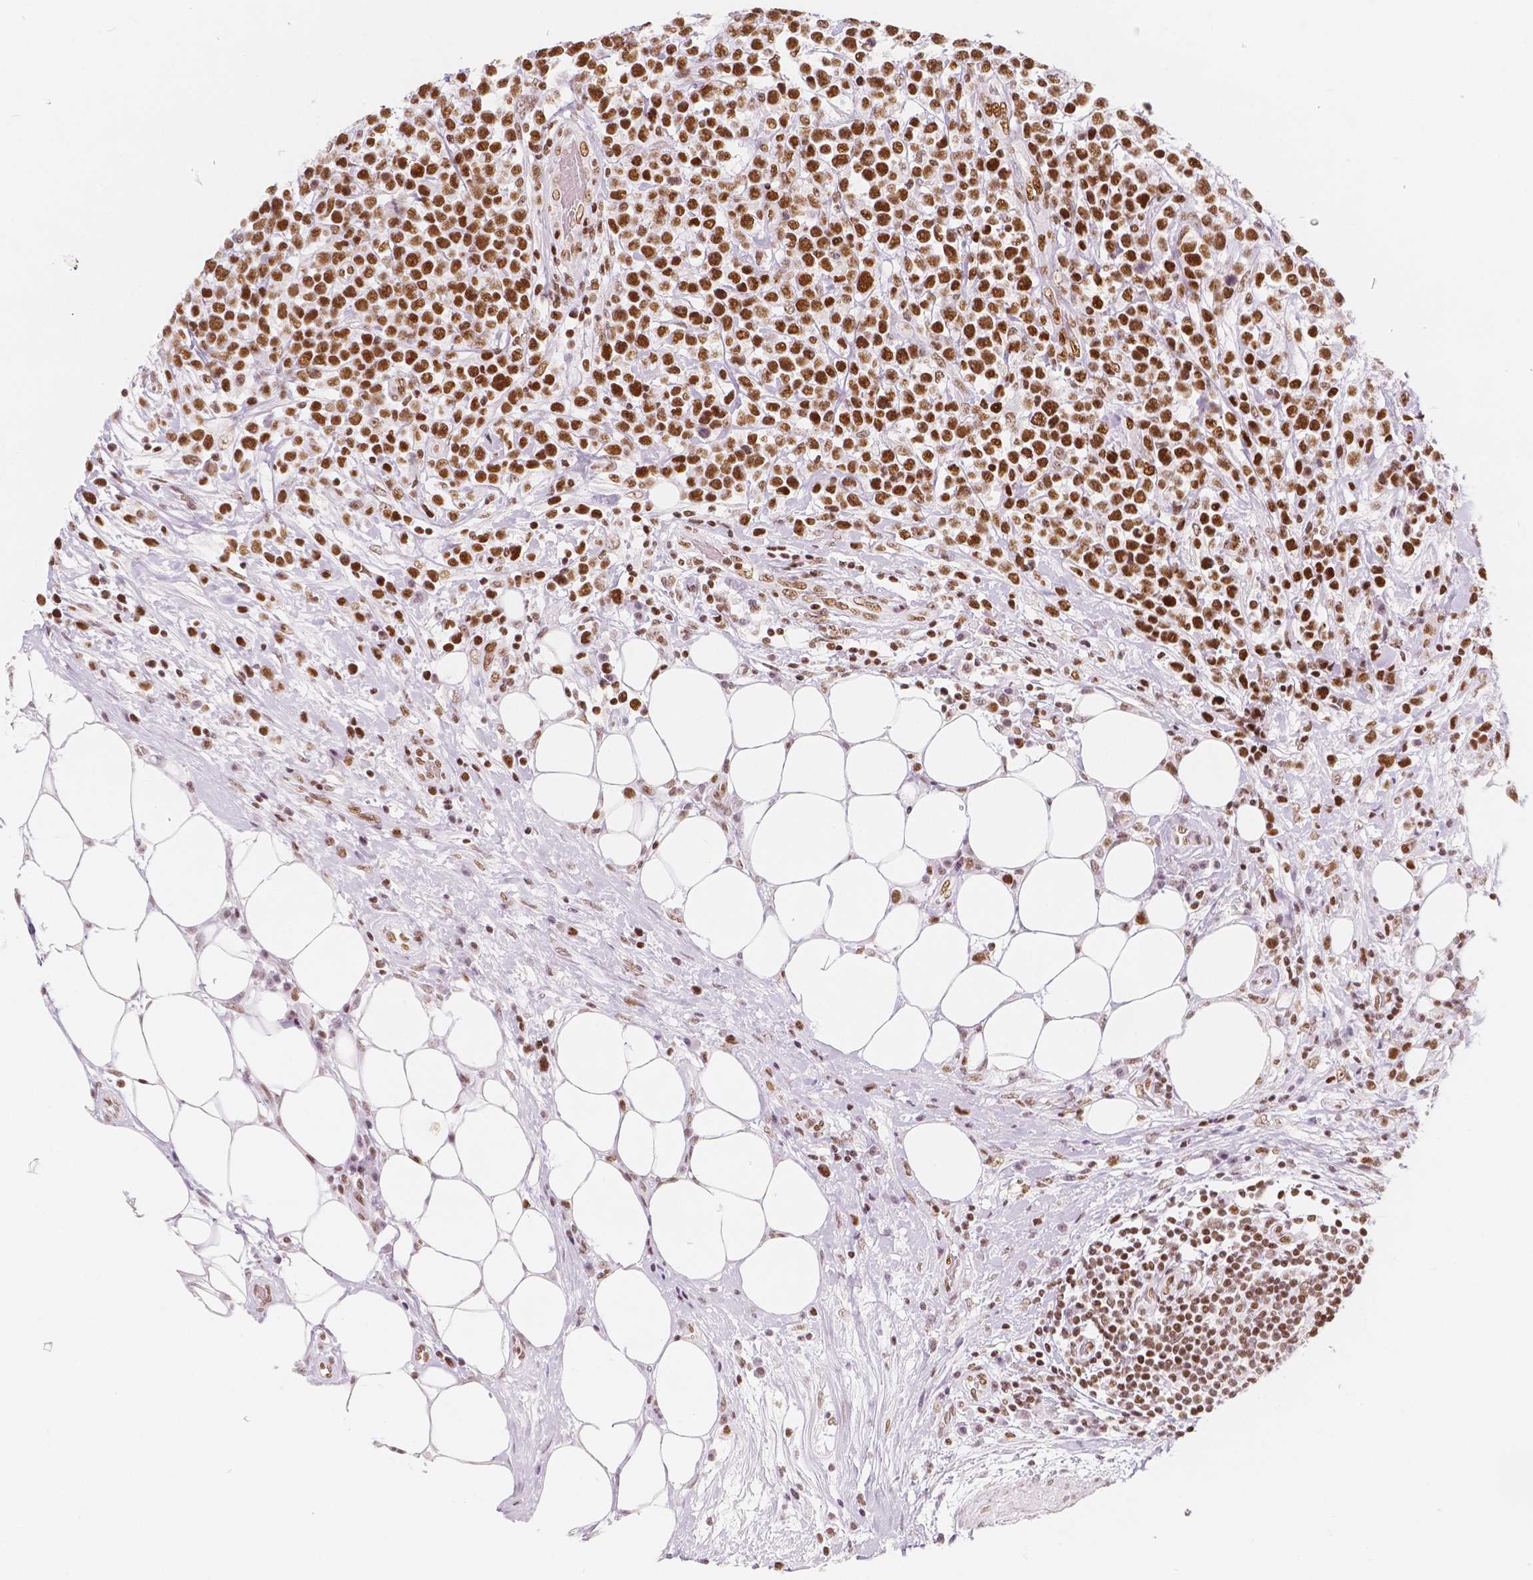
{"staining": {"intensity": "strong", "quantity": ">75%", "location": "nuclear"}, "tissue": "lymphoma", "cell_type": "Tumor cells", "image_type": "cancer", "snomed": [{"axis": "morphology", "description": "Malignant lymphoma, non-Hodgkin's type, High grade"}, {"axis": "topography", "description": "Soft tissue"}], "caption": "Lymphoma stained for a protein displays strong nuclear positivity in tumor cells. The protein is shown in brown color, while the nuclei are stained blue.", "gene": "HDAC1", "patient": {"sex": "female", "age": 56}}